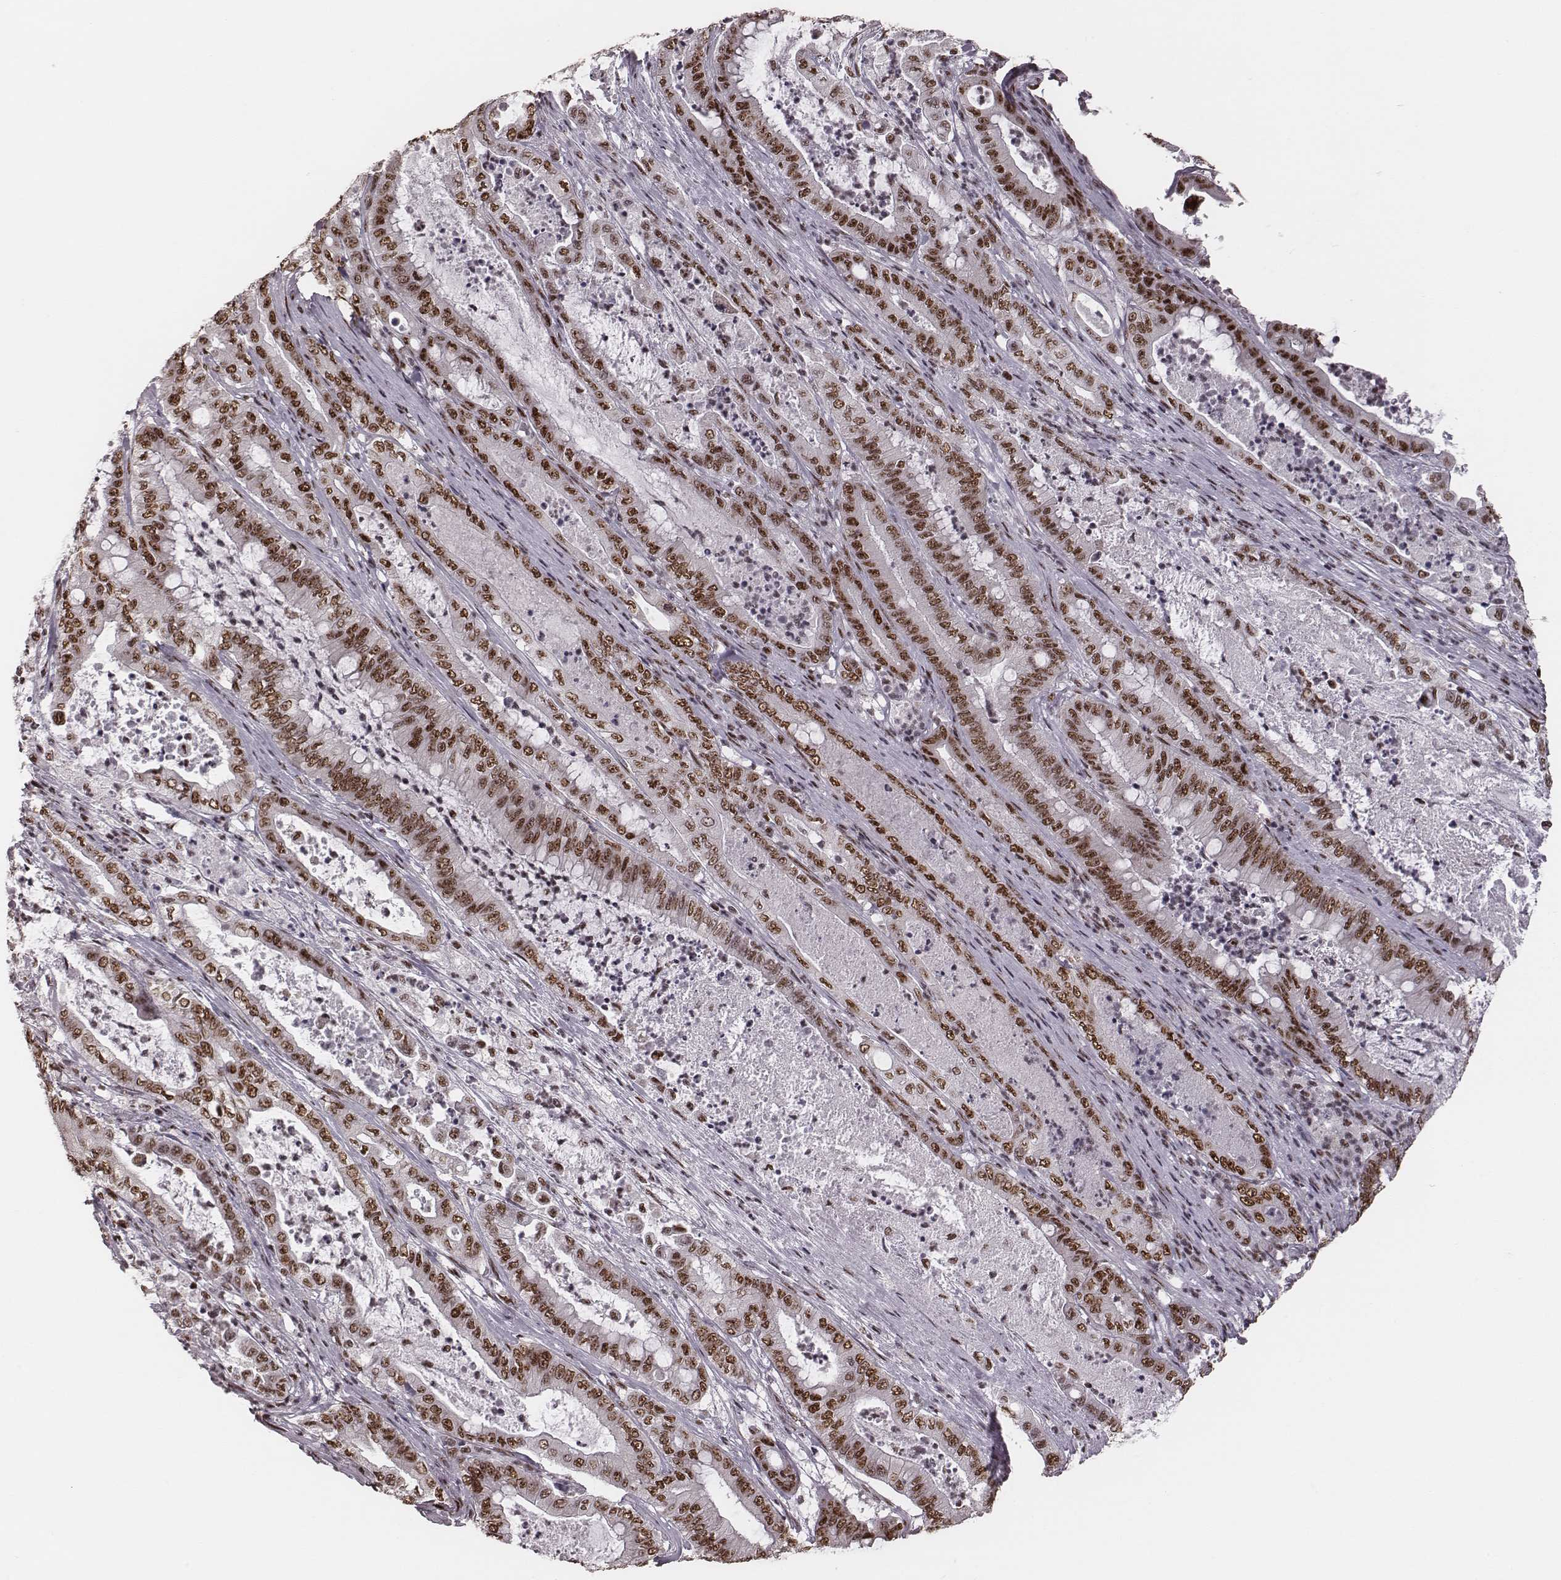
{"staining": {"intensity": "moderate", "quantity": ">75%", "location": "nuclear"}, "tissue": "pancreatic cancer", "cell_type": "Tumor cells", "image_type": "cancer", "snomed": [{"axis": "morphology", "description": "Adenocarcinoma, NOS"}, {"axis": "topography", "description": "Pancreas"}], "caption": "Moderate nuclear positivity for a protein is present in about >75% of tumor cells of pancreatic cancer (adenocarcinoma) using immunohistochemistry (IHC).", "gene": "LUC7L", "patient": {"sex": "male", "age": 71}}